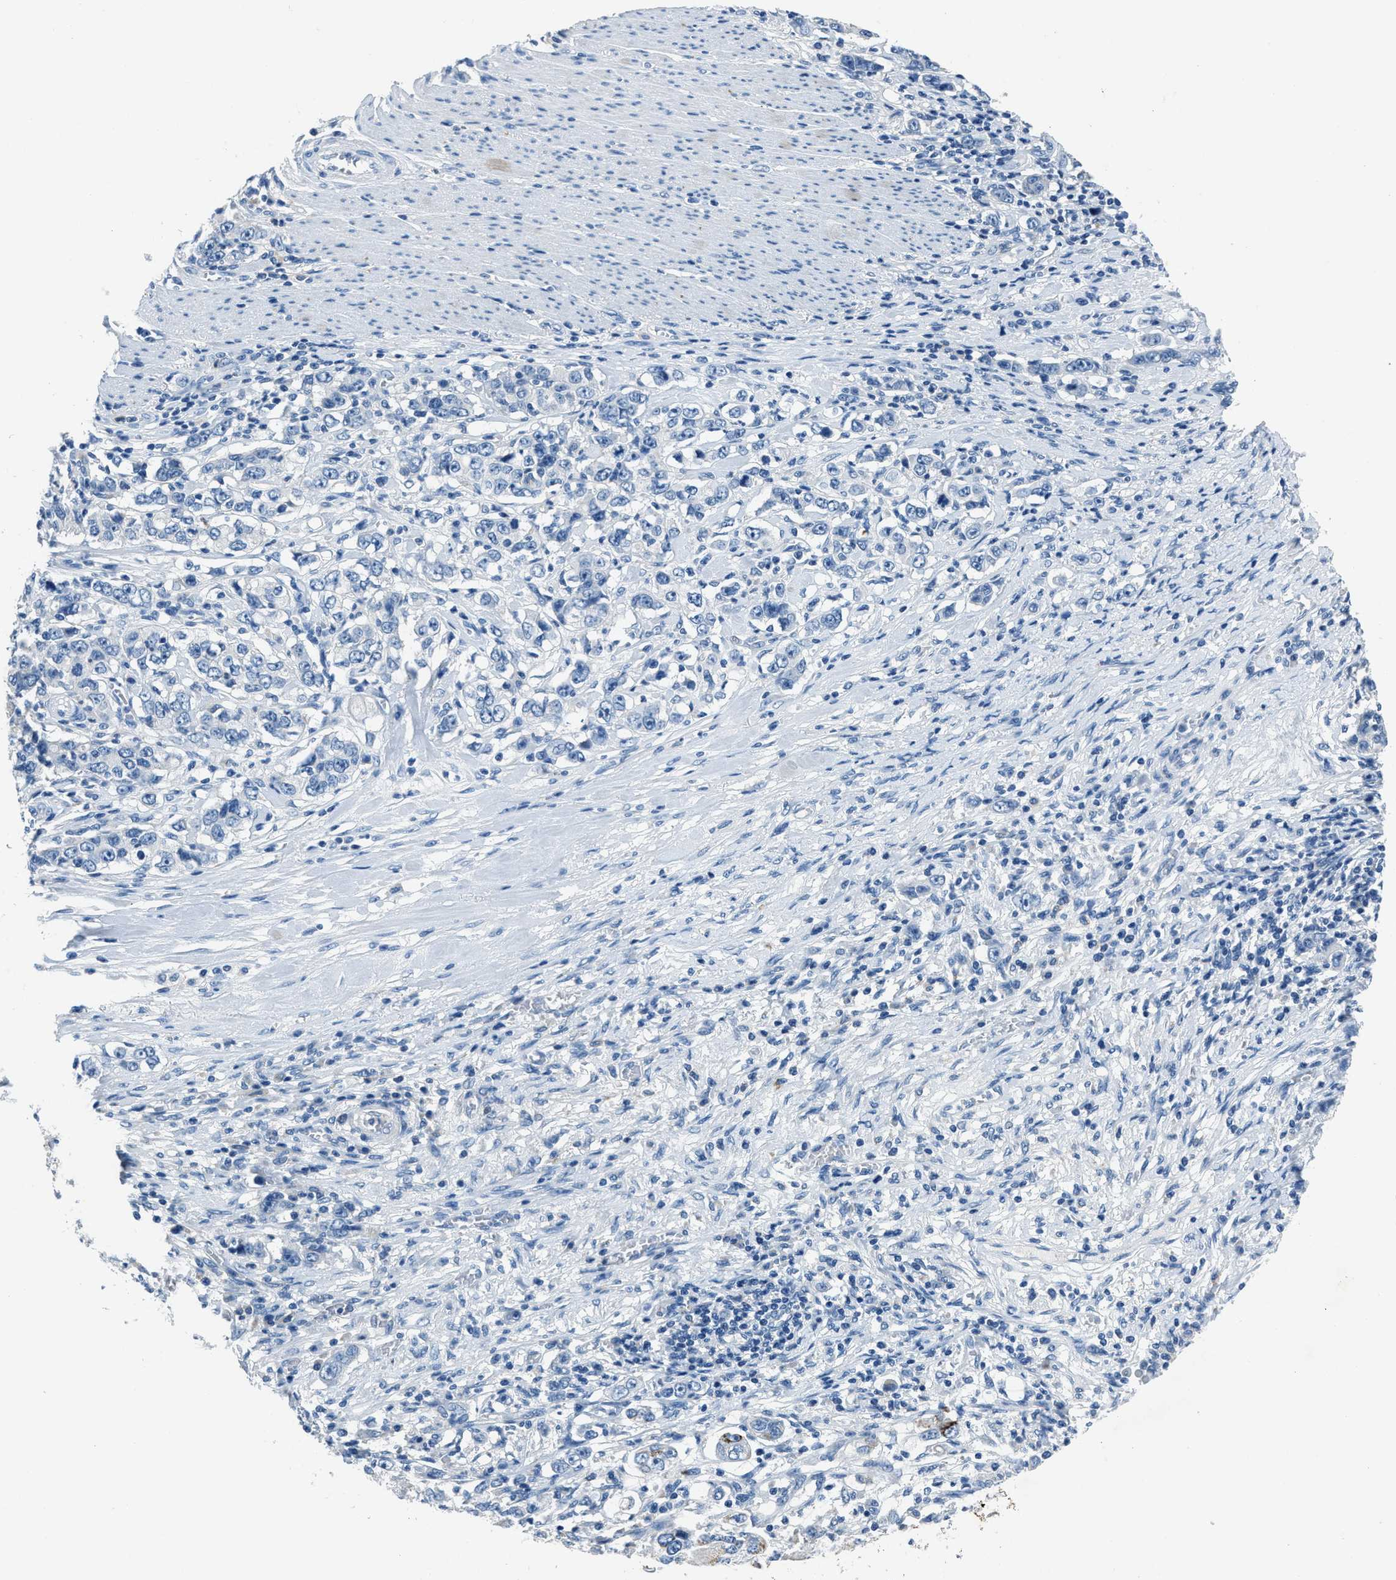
{"staining": {"intensity": "strong", "quantity": "<25%", "location": "cytoplasmic/membranous"}, "tissue": "stomach cancer", "cell_type": "Tumor cells", "image_type": "cancer", "snomed": [{"axis": "morphology", "description": "Adenocarcinoma, NOS"}, {"axis": "topography", "description": "Stomach, lower"}], "caption": "Protein staining of stomach adenocarcinoma tissue exhibits strong cytoplasmic/membranous staining in about <25% of tumor cells.", "gene": "ADAM2", "patient": {"sex": "female", "age": 72}}